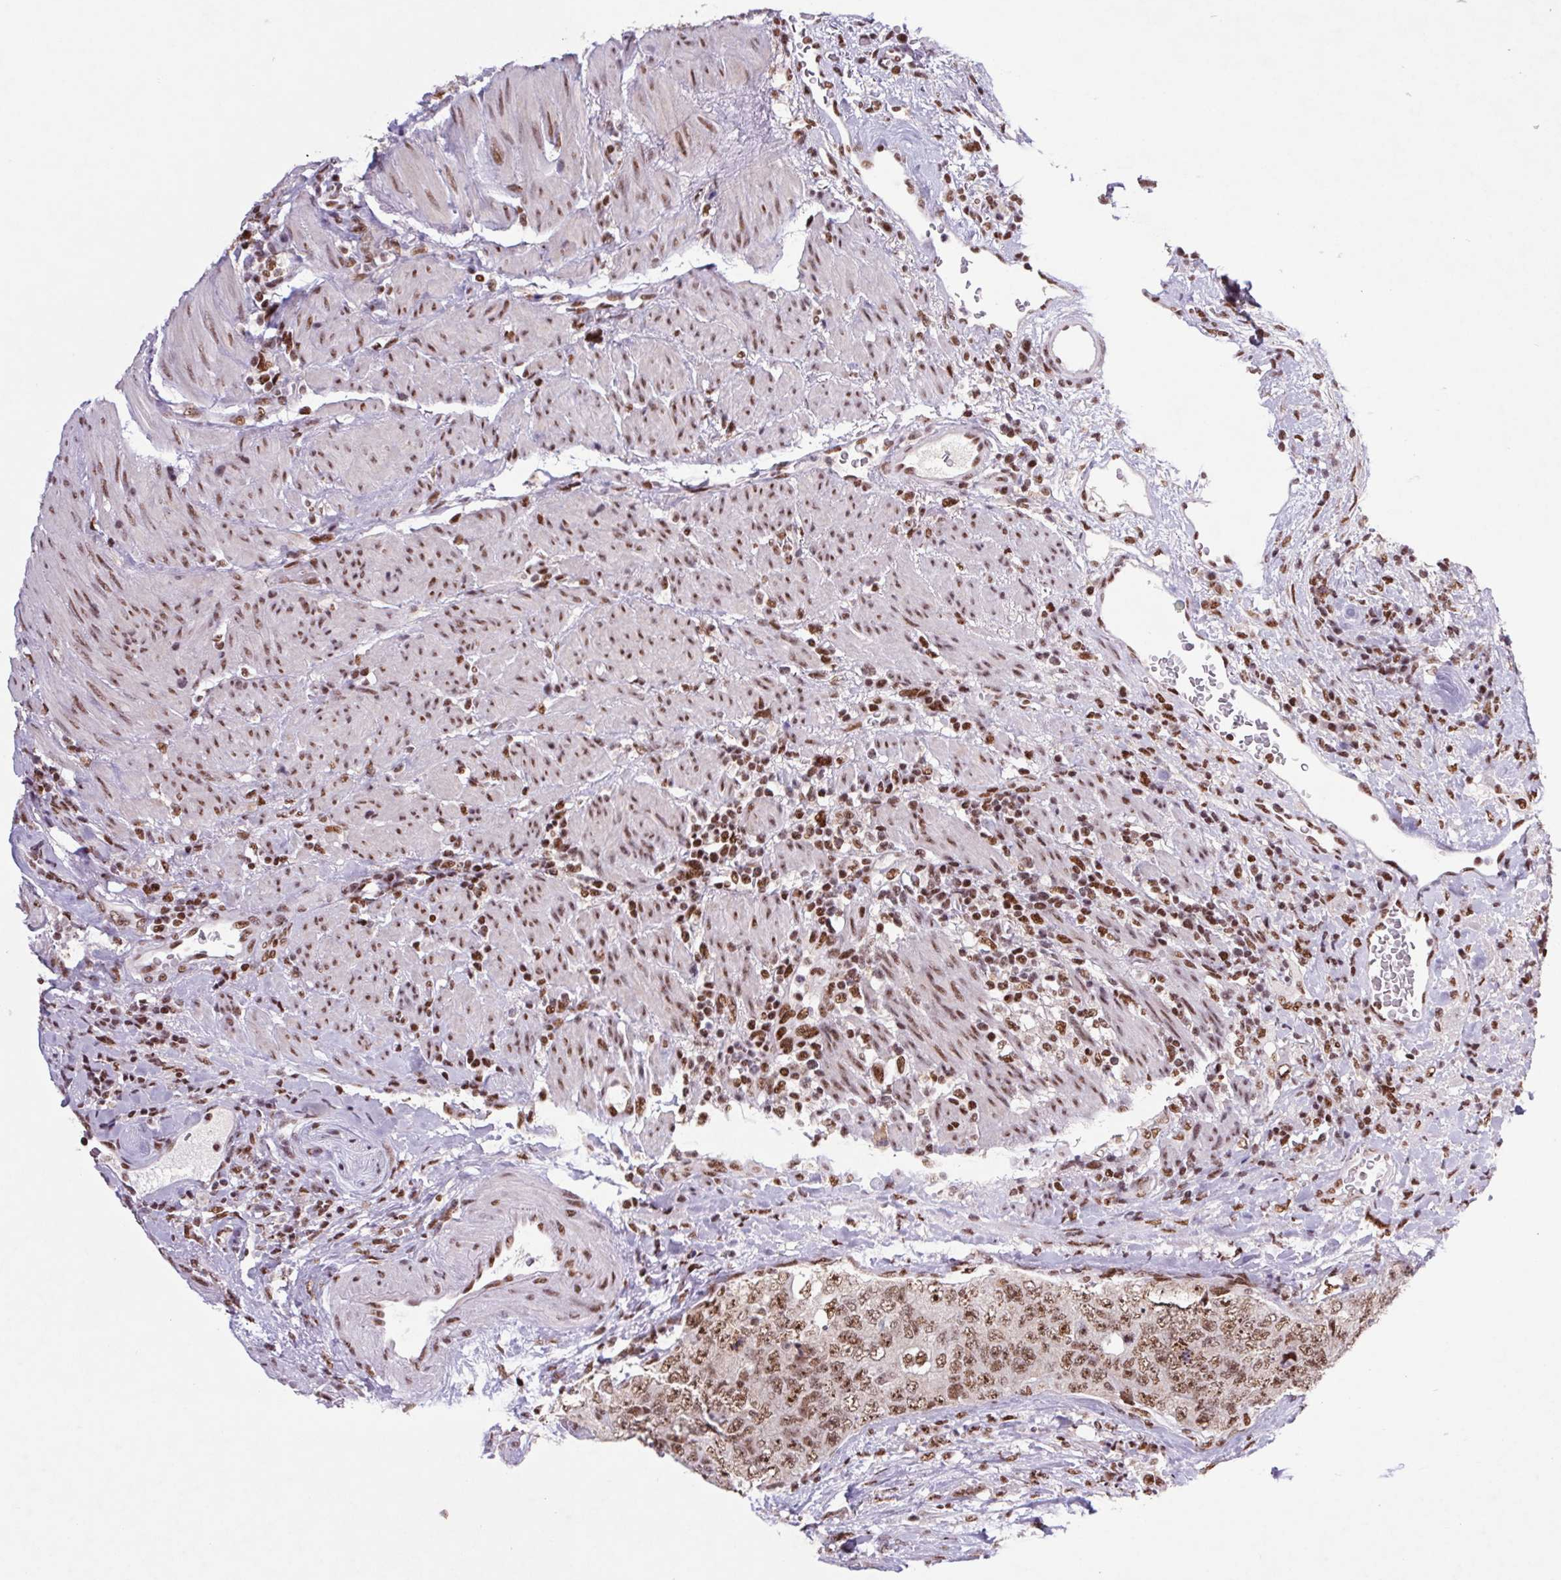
{"staining": {"intensity": "moderate", "quantity": ">75%", "location": "nuclear"}, "tissue": "urothelial cancer", "cell_type": "Tumor cells", "image_type": "cancer", "snomed": [{"axis": "morphology", "description": "Urothelial carcinoma, High grade"}, {"axis": "topography", "description": "Urinary bladder"}], "caption": "The immunohistochemical stain highlights moderate nuclear staining in tumor cells of urothelial cancer tissue.", "gene": "LDLRAD4", "patient": {"sex": "female", "age": 78}}